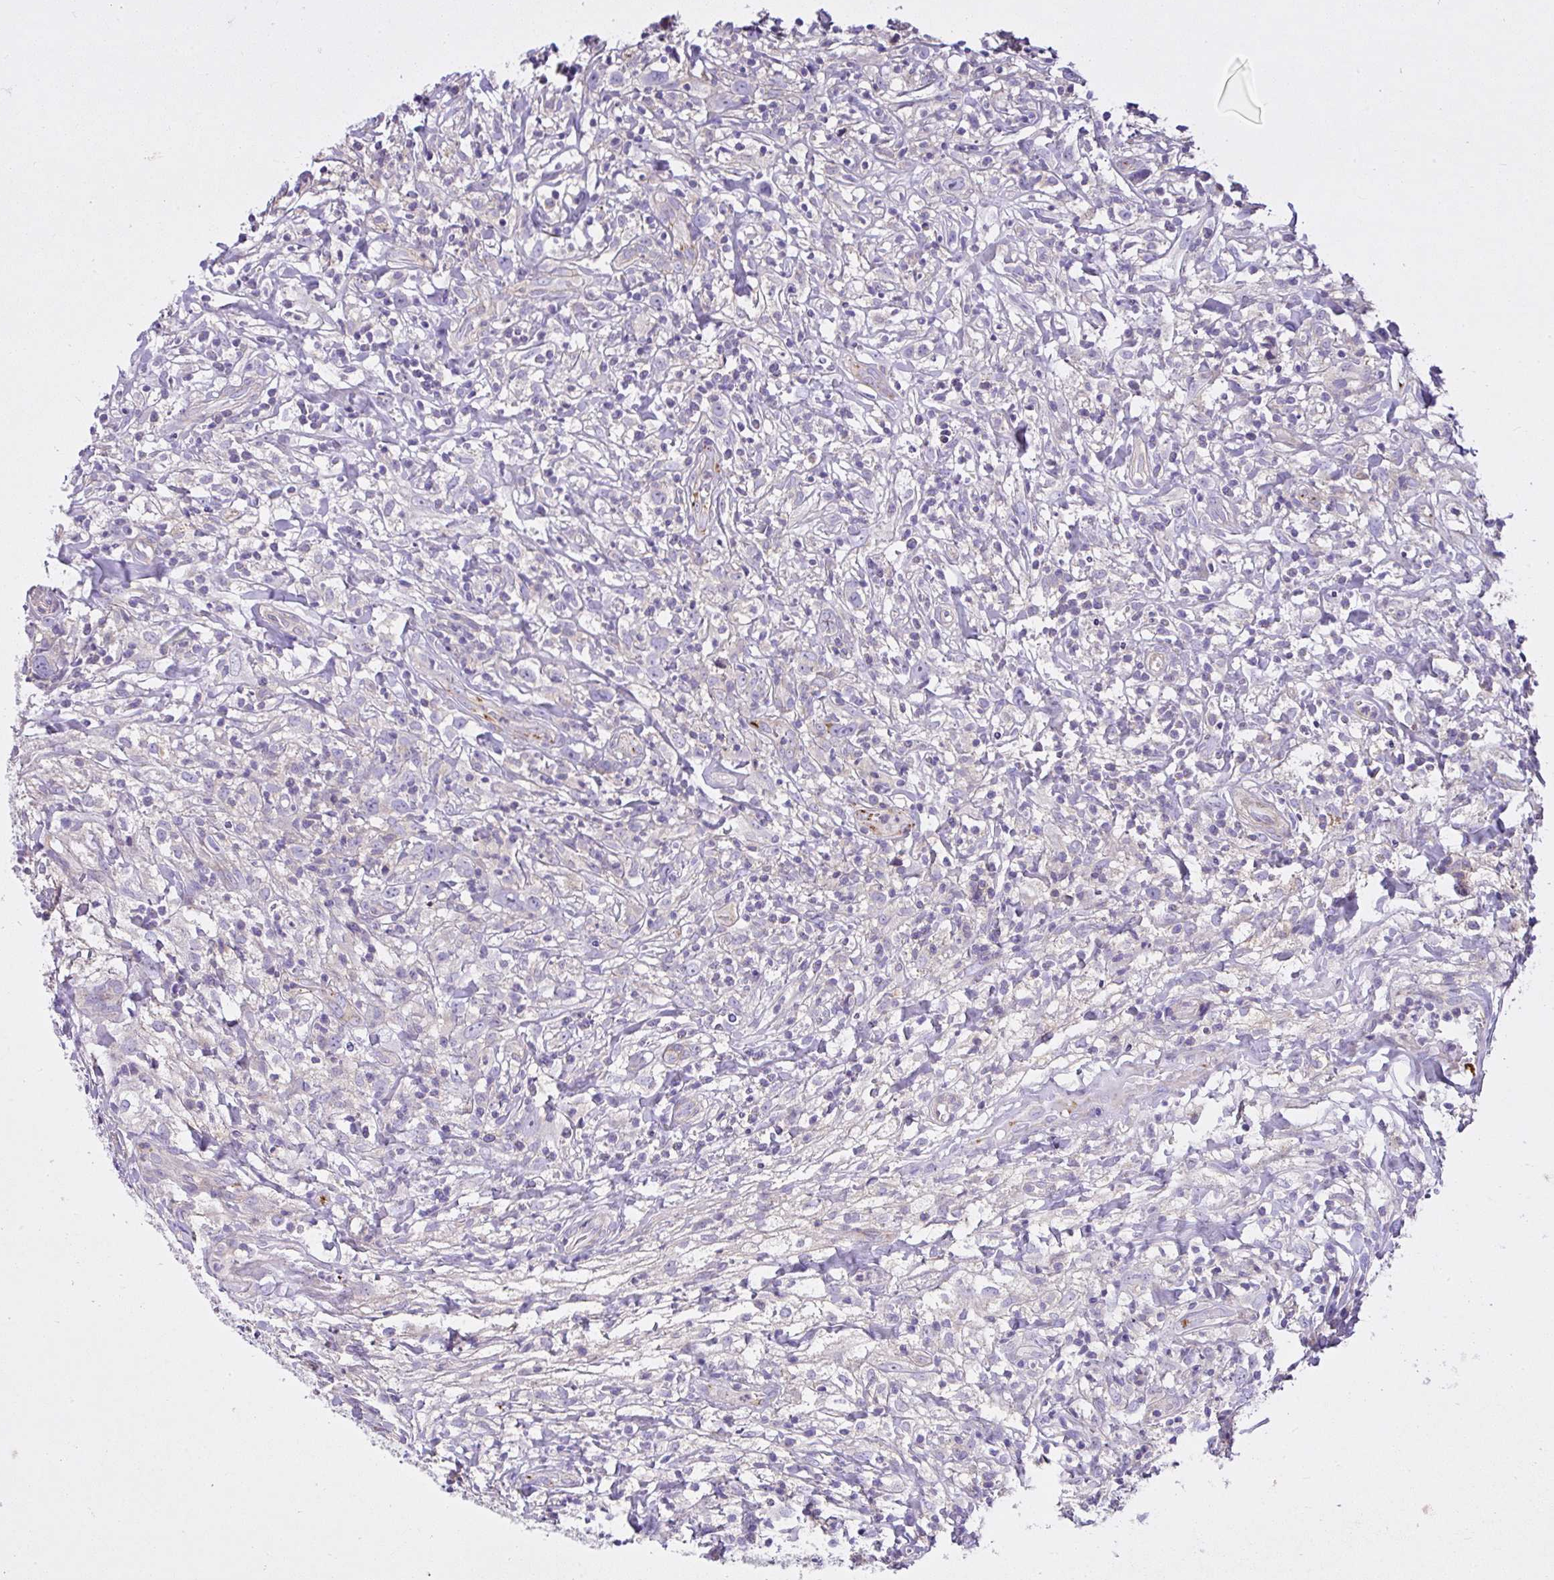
{"staining": {"intensity": "negative", "quantity": "none", "location": "none"}, "tissue": "lymphoma", "cell_type": "Tumor cells", "image_type": "cancer", "snomed": [{"axis": "morphology", "description": "Hodgkin's disease, NOS"}, {"axis": "topography", "description": "No Tissue"}], "caption": "IHC histopathology image of Hodgkin's disease stained for a protein (brown), which demonstrates no positivity in tumor cells.", "gene": "CCDC142", "patient": {"sex": "female", "age": 21}}